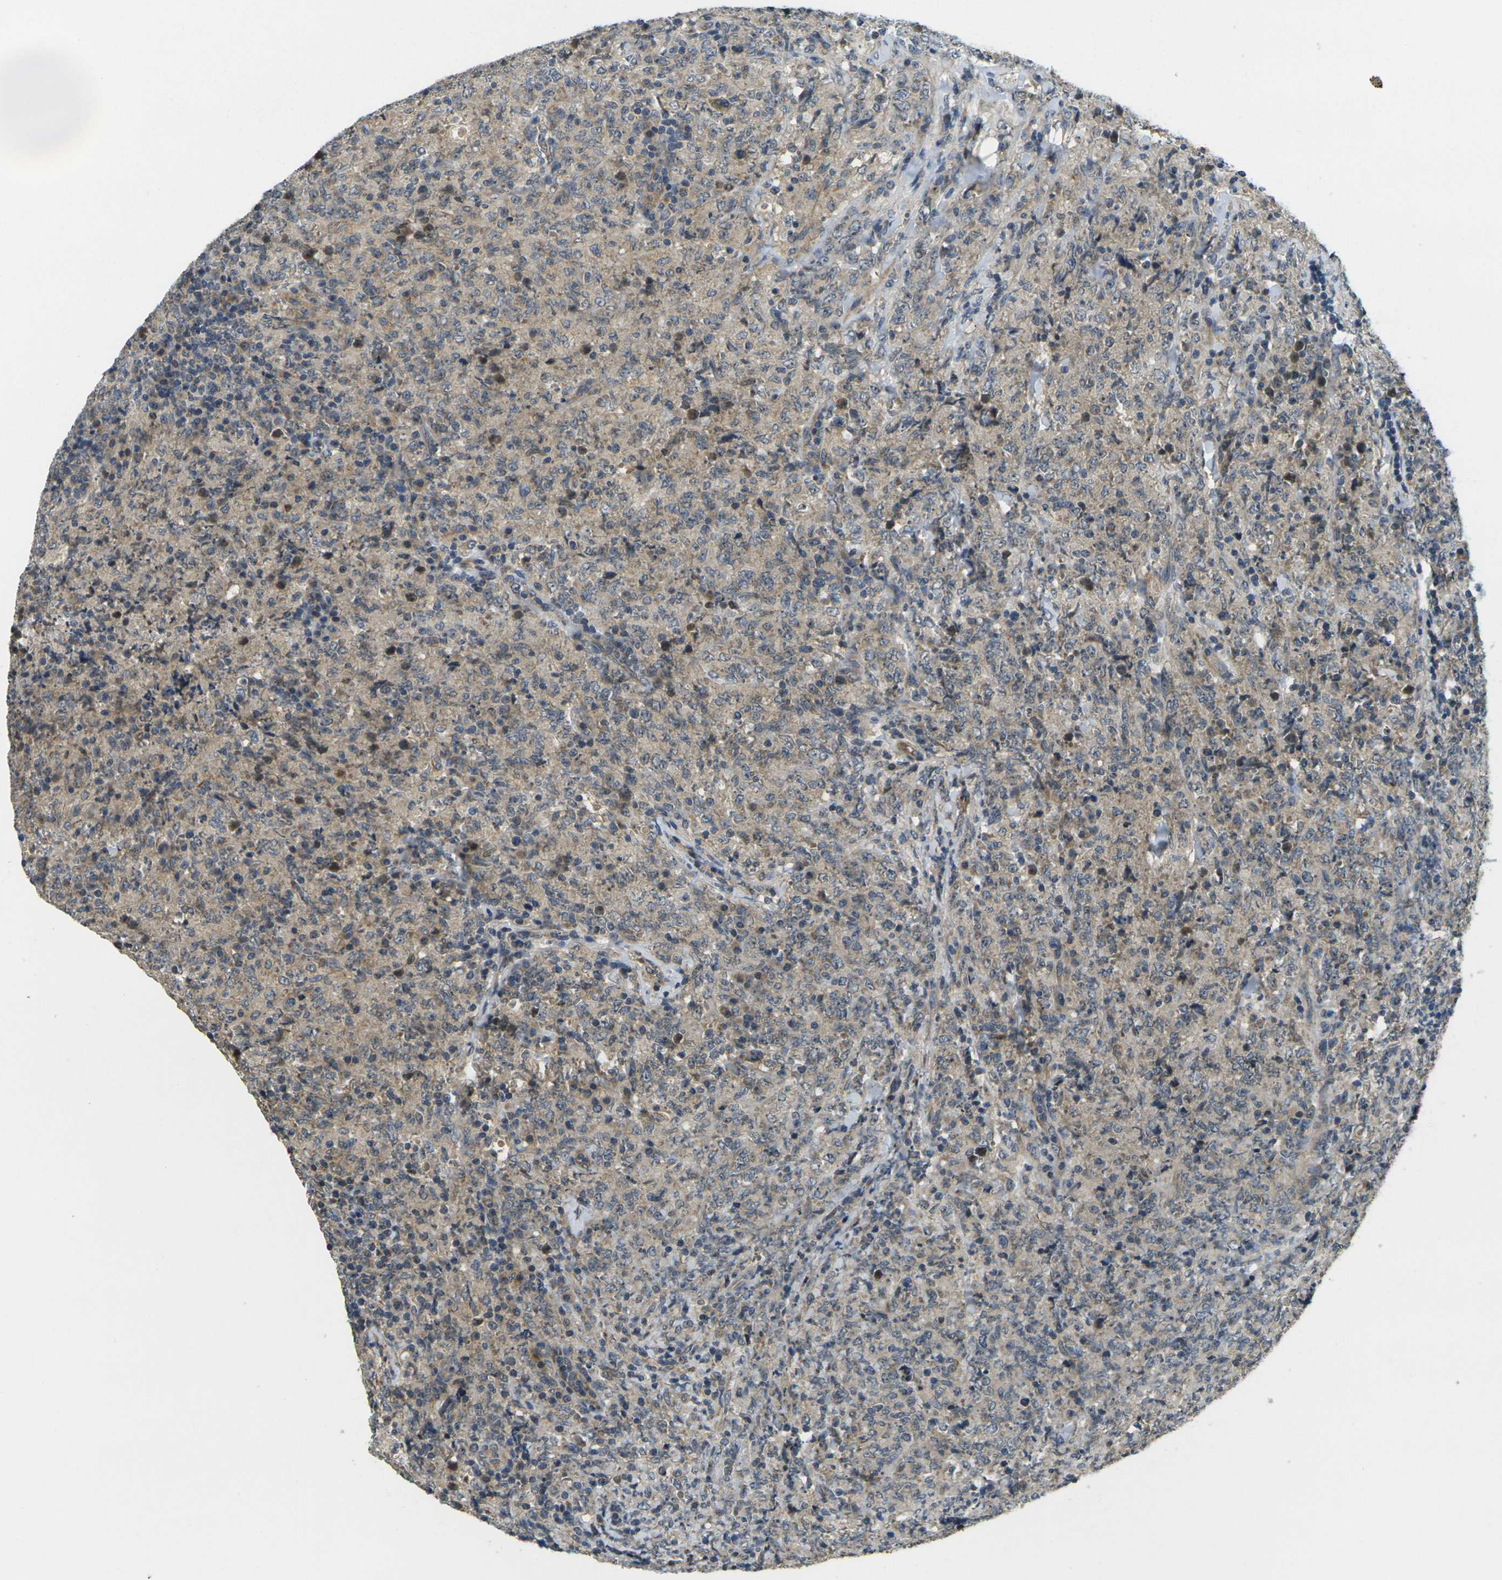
{"staining": {"intensity": "moderate", "quantity": "<25%", "location": "cytoplasmic/membranous"}, "tissue": "lymphoma", "cell_type": "Tumor cells", "image_type": "cancer", "snomed": [{"axis": "morphology", "description": "Malignant lymphoma, non-Hodgkin's type, High grade"}, {"axis": "topography", "description": "Tonsil"}], "caption": "Immunohistochemistry of lymphoma reveals low levels of moderate cytoplasmic/membranous positivity in about <25% of tumor cells. Immunohistochemistry stains the protein of interest in brown and the nuclei are stained blue.", "gene": "MINAR2", "patient": {"sex": "female", "age": 36}}